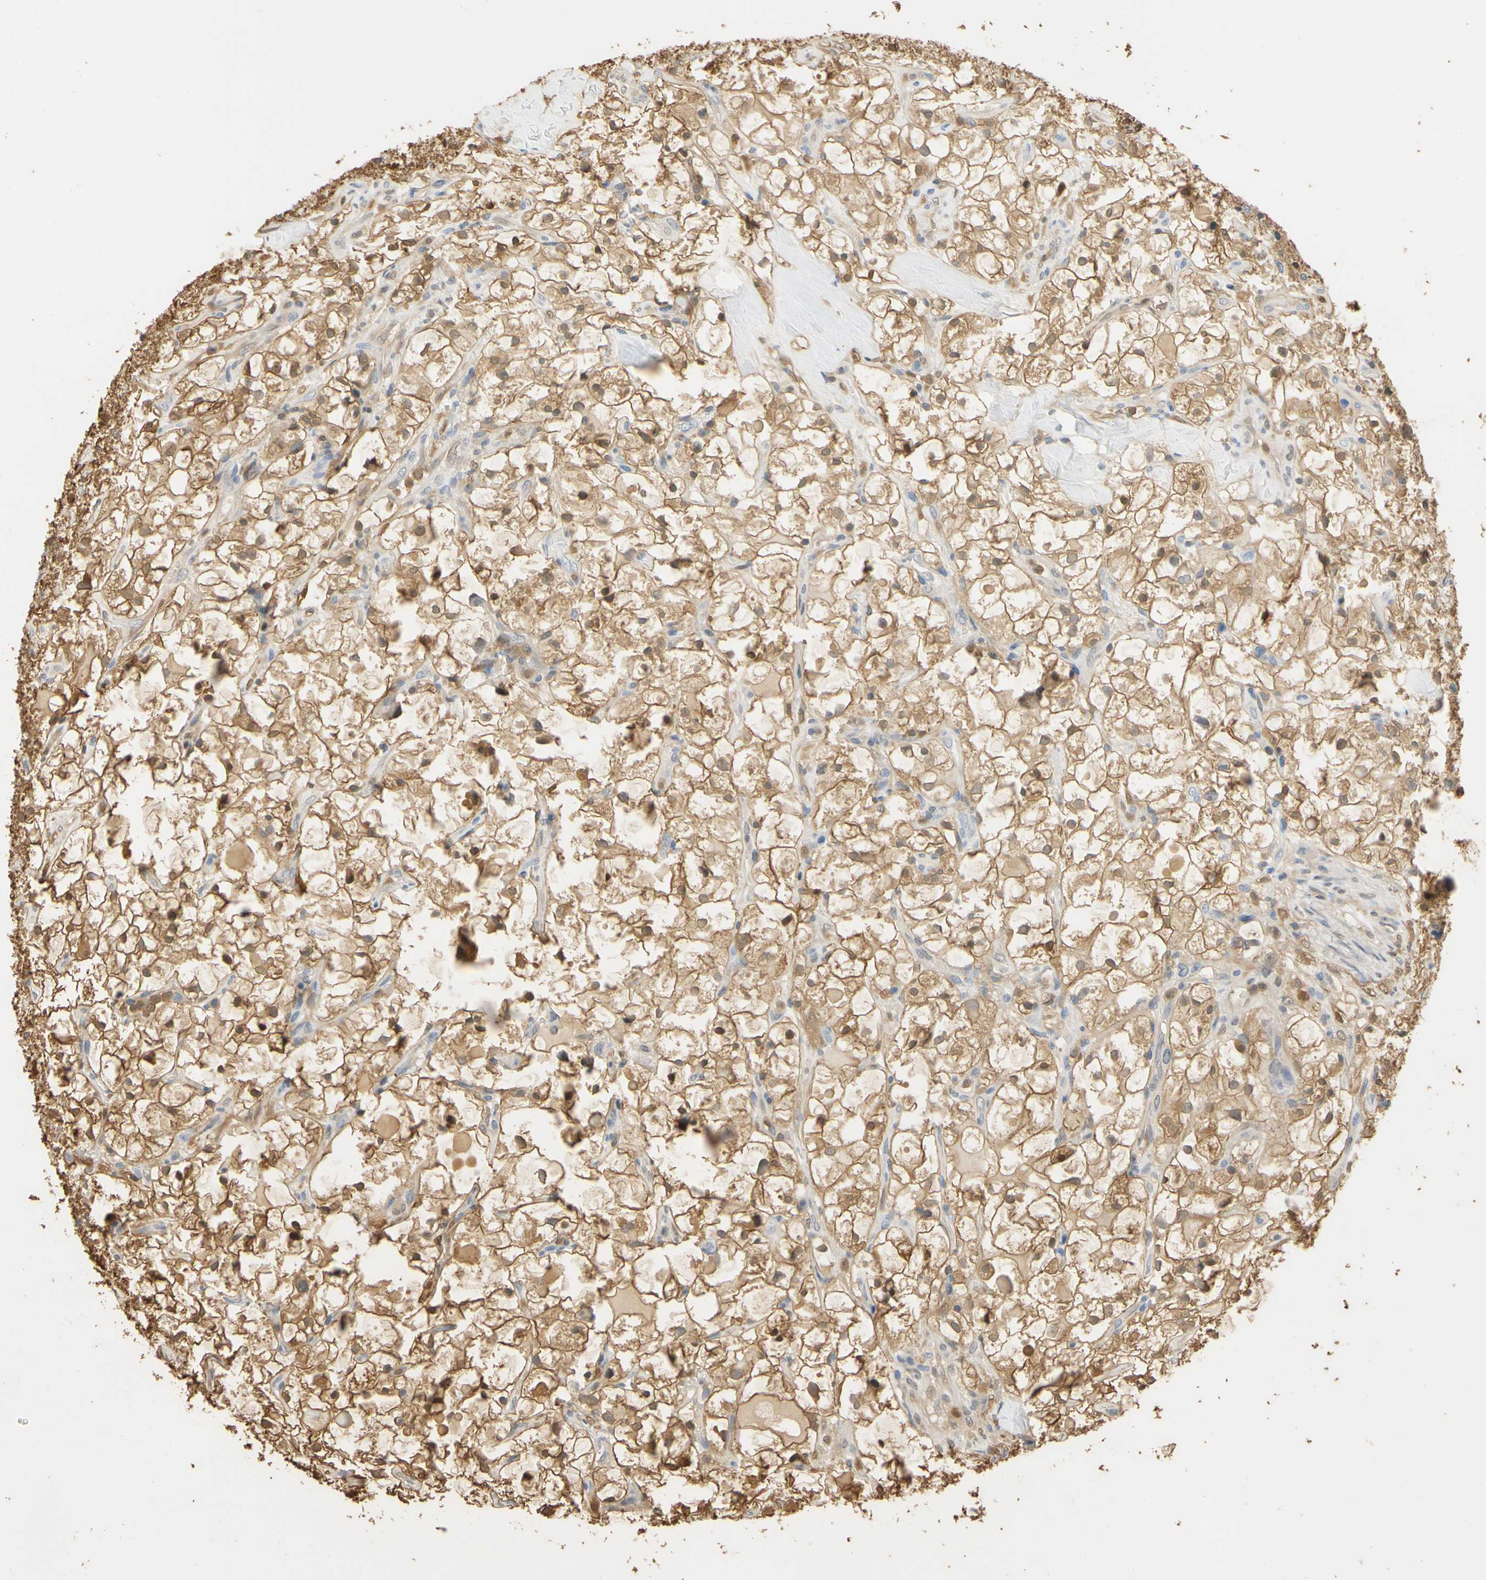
{"staining": {"intensity": "moderate", "quantity": ">75%", "location": "cytoplasmic/membranous,nuclear"}, "tissue": "renal cancer", "cell_type": "Tumor cells", "image_type": "cancer", "snomed": [{"axis": "morphology", "description": "Adenocarcinoma, NOS"}, {"axis": "topography", "description": "Kidney"}], "caption": "Renal cancer stained for a protein displays moderate cytoplasmic/membranous and nuclear positivity in tumor cells. (DAB IHC, brown staining for protein, blue staining for nuclei).", "gene": "S100A6", "patient": {"sex": "female", "age": 60}}